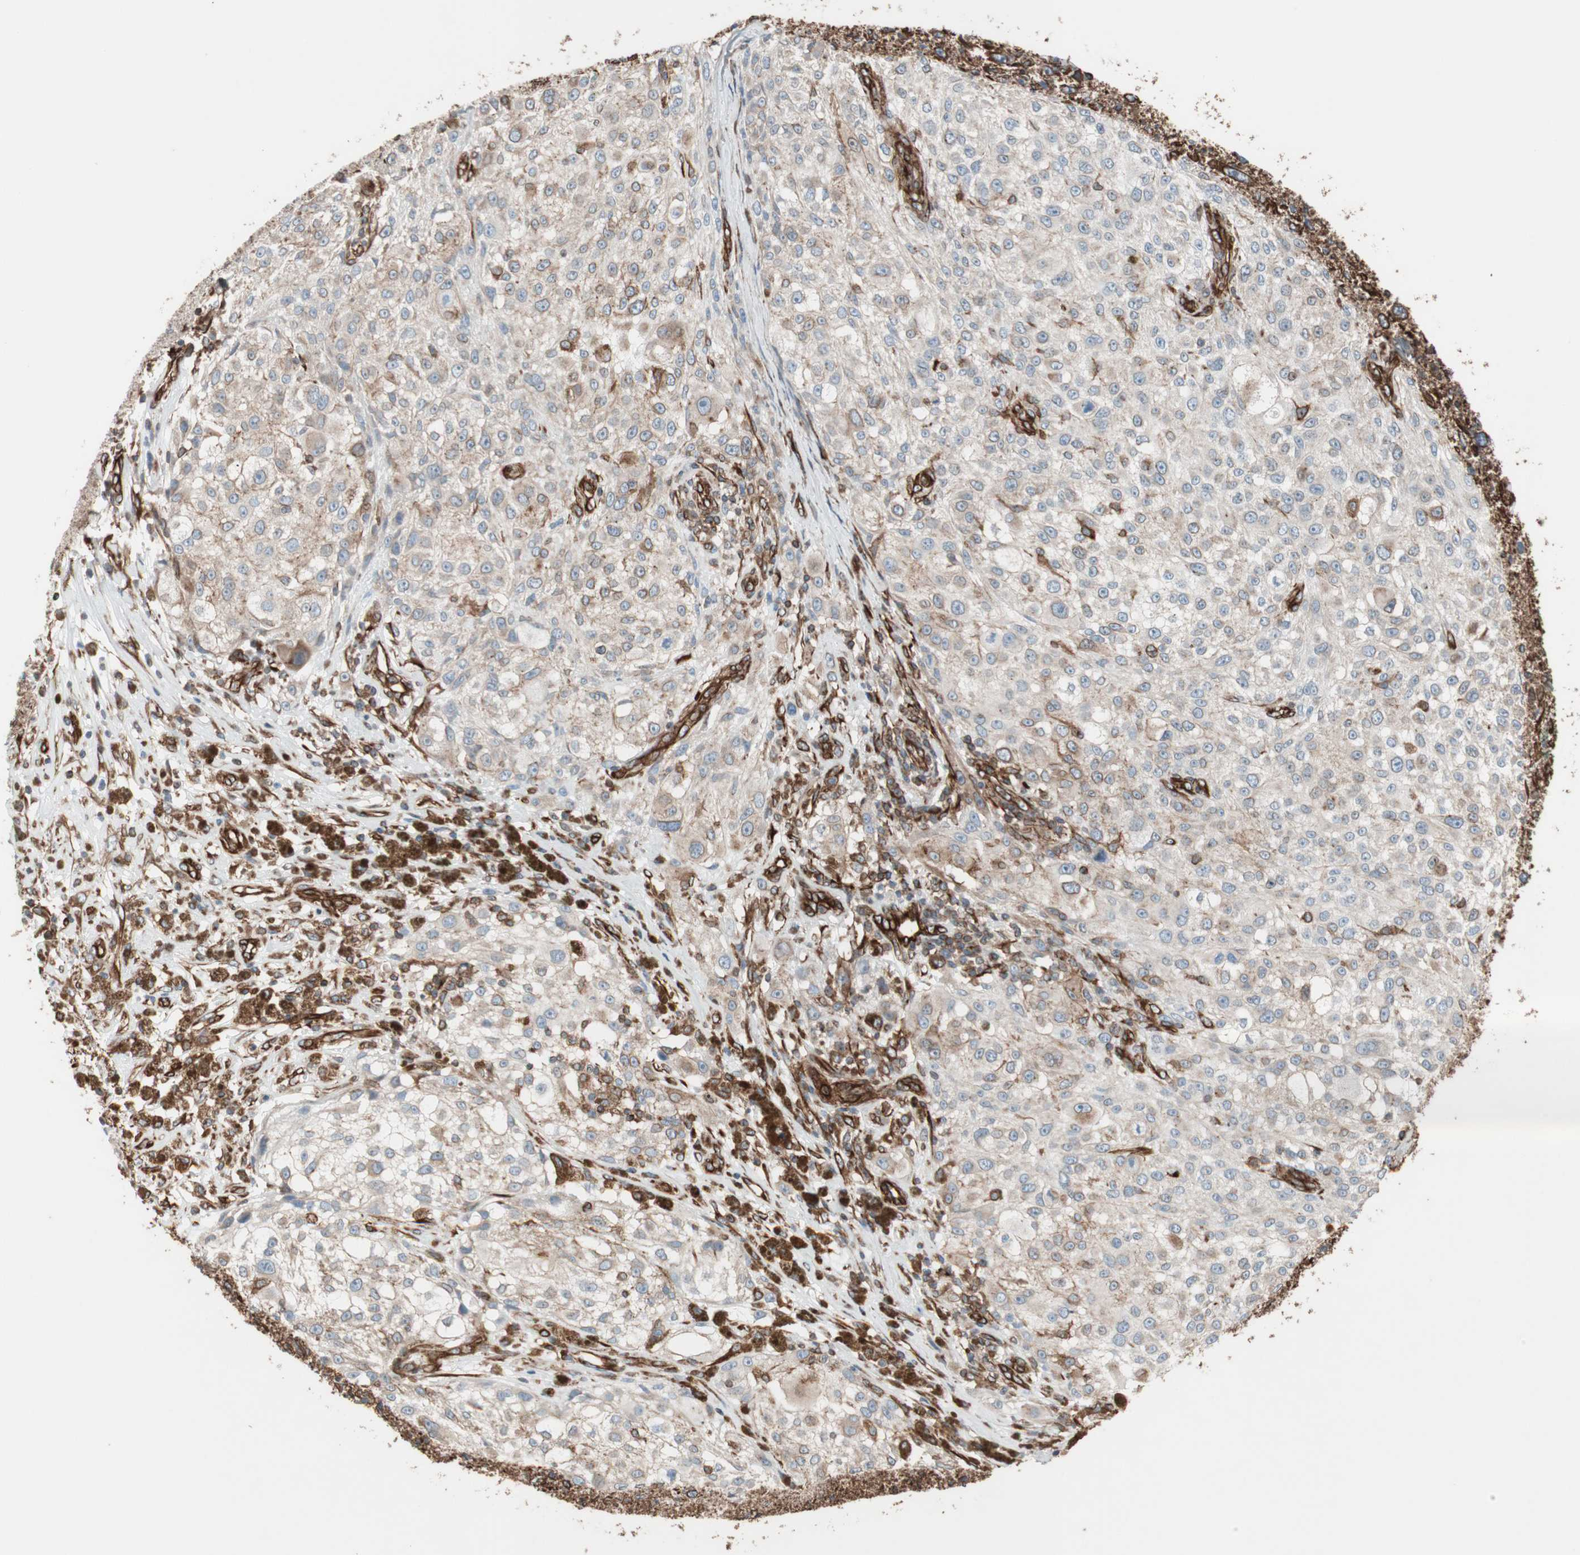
{"staining": {"intensity": "moderate", "quantity": ">75%", "location": "cytoplasmic/membranous"}, "tissue": "melanoma", "cell_type": "Tumor cells", "image_type": "cancer", "snomed": [{"axis": "morphology", "description": "Necrosis, NOS"}, {"axis": "morphology", "description": "Malignant melanoma, NOS"}, {"axis": "topography", "description": "Skin"}], "caption": "A brown stain shows moderate cytoplasmic/membranous positivity of a protein in malignant melanoma tumor cells.", "gene": "TCTA", "patient": {"sex": "female", "age": 87}}